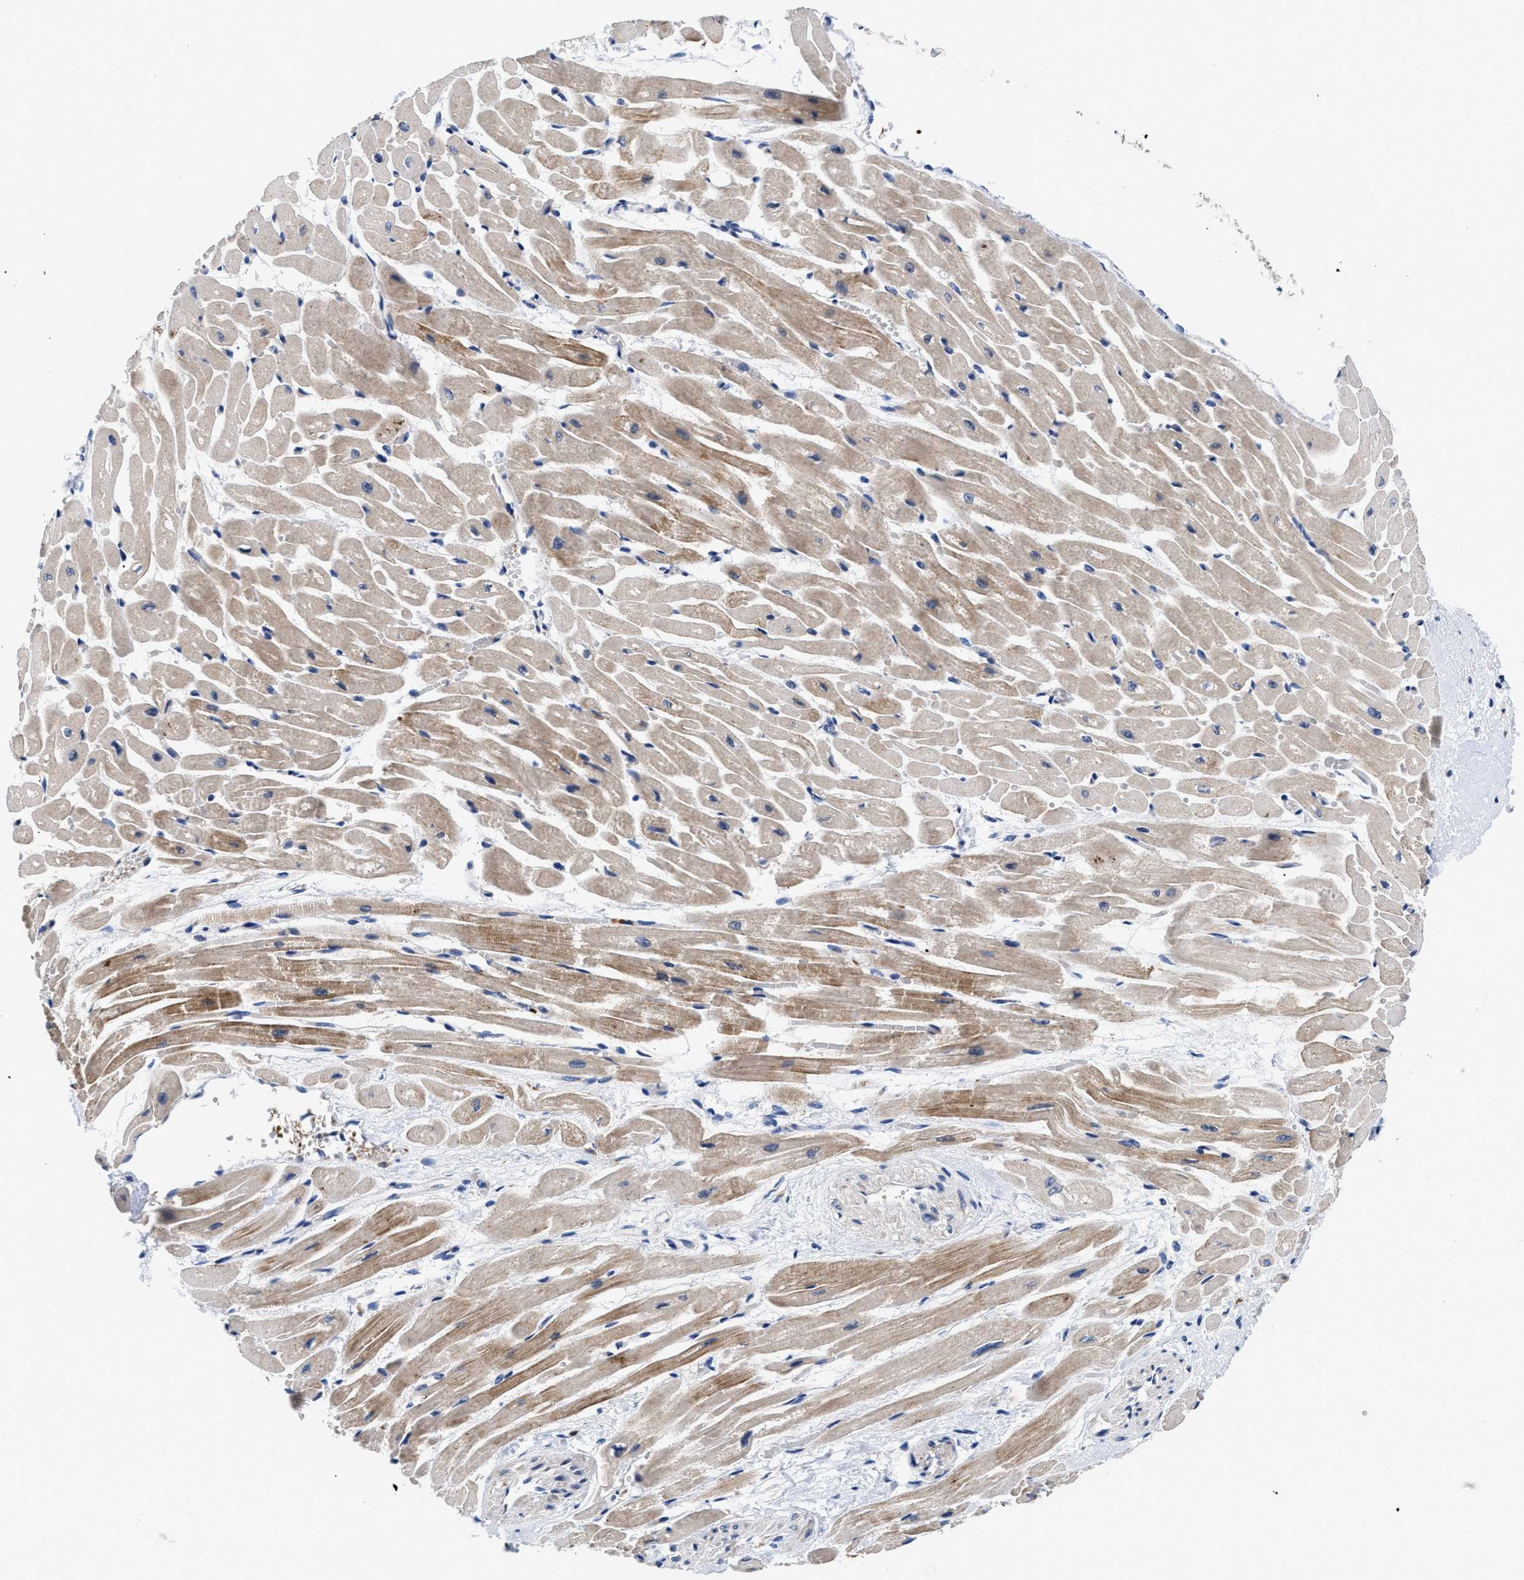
{"staining": {"intensity": "moderate", "quantity": "25%-75%", "location": "cytoplasmic/membranous"}, "tissue": "heart muscle", "cell_type": "Cardiomyocytes", "image_type": "normal", "snomed": [{"axis": "morphology", "description": "Normal tissue, NOS"}, {"axis": "topography", "description": "Heart"}], "caption": "Immunohistochemical staining of normal heart muscle demonstrates 25%-75% levels of moderate cytoplasmic/membranous protein staining in about 25%-75% of cardiomyocytes. The protein is shown in brown color, while the nuclei are stained blue.", "gene": "RINT1", "patient": {"sex": "male", "age": 45}}